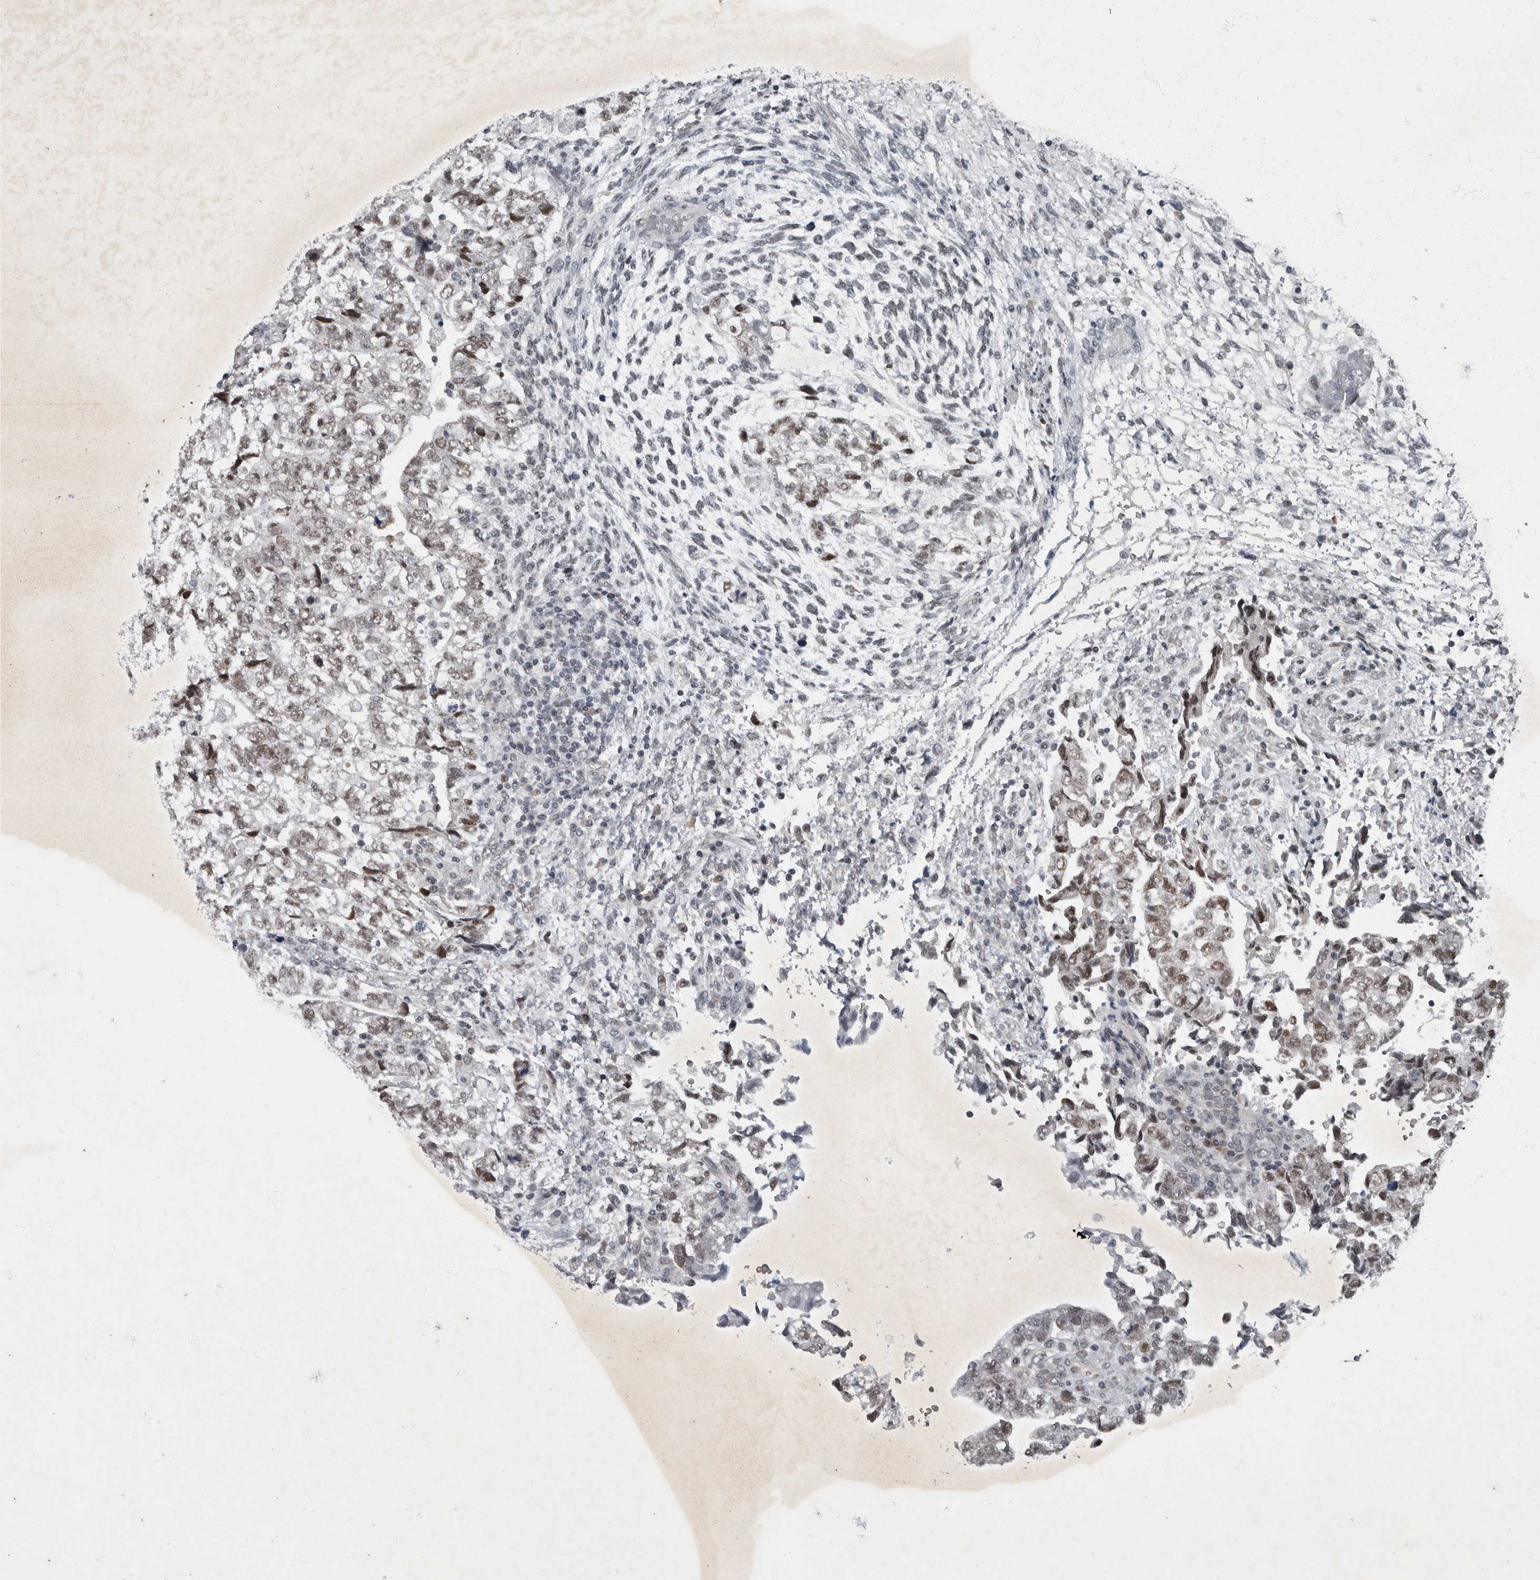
{"staining": {"intensity": "weak", "quantity": ">75%", "location": "nuclear"}, "tissue": "testis cancer", "cell_type": "Tumor cells", "image_type": "cancer", "snomed": [{"axis": "morphology", "description": "Normal tissue, NOS"}, {"axis": "morphology", "description": "Carcinoma, Embryonal, NOS"}, {"axis": "topography", "description": "Testis"}], "caption": "Protein staining exhibits weak nuclear positivity in approximately >75% of tumor cells in testis embryonal carcinoma.", "gene": "WDR33", "patient": {"sex": "male", "age": 36}}